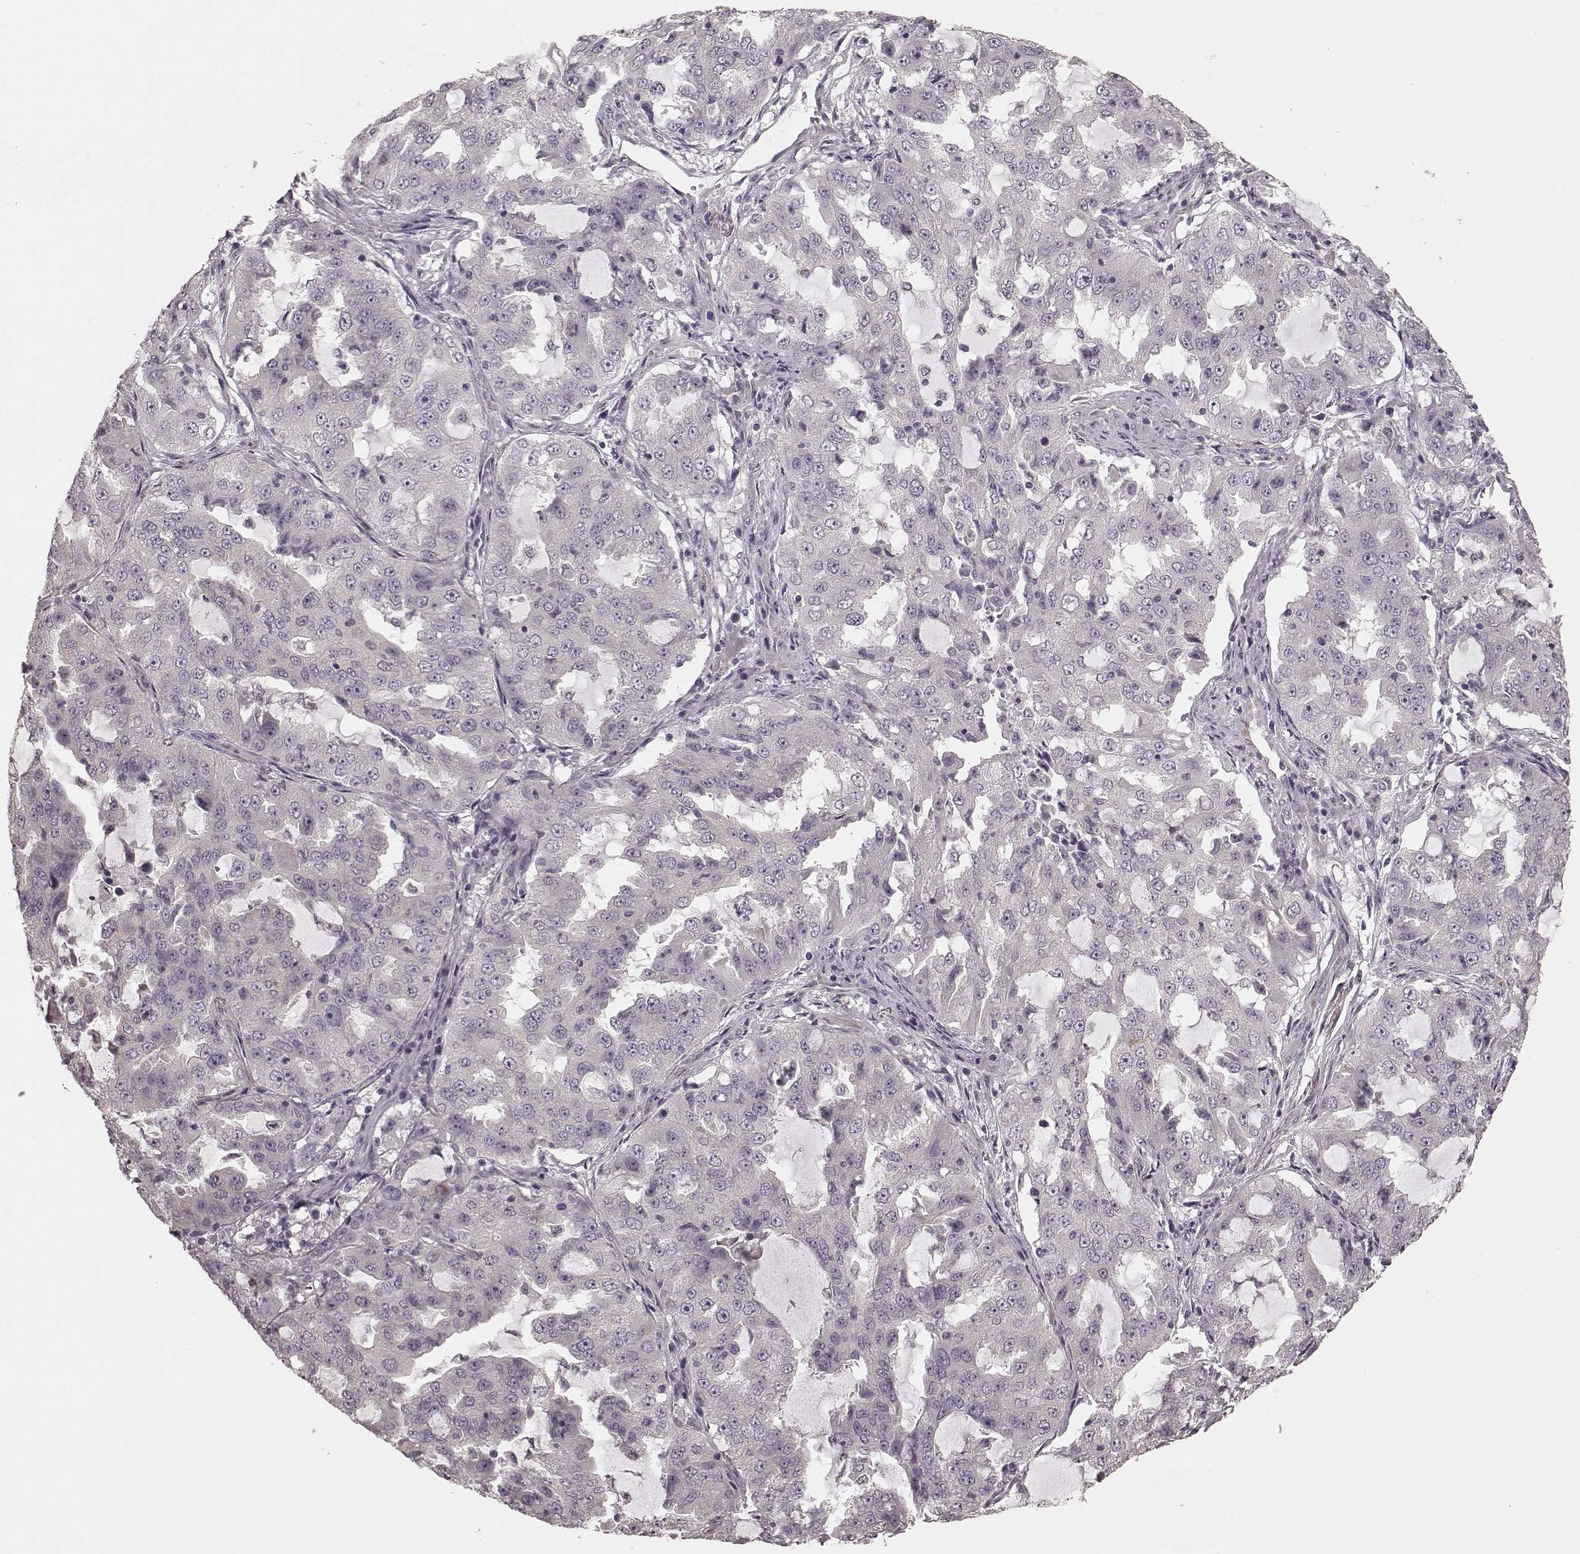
{"staining": {"intensity": "negative", "quantity": "none", "location": "none"}, "tissue": "lung cancer", "cell_type": "Tumor cells", "image_type": "cancer", "snomed": [{"axis": "morphology", "description": "Adenocarcinoma, NOS"}, {"axis": "topography", "description": "Lung"}], "caption": "Image shows no significant protein positivity in tumor cells of lung cancer (adenocarcinoma). (DAB (3,3'-diaminobenzidine) immunohistochemistry (IHC) with hematoxylin counter stain).", "gene": "PRKCE", "patient": {"sex": "female", "age": 61}}